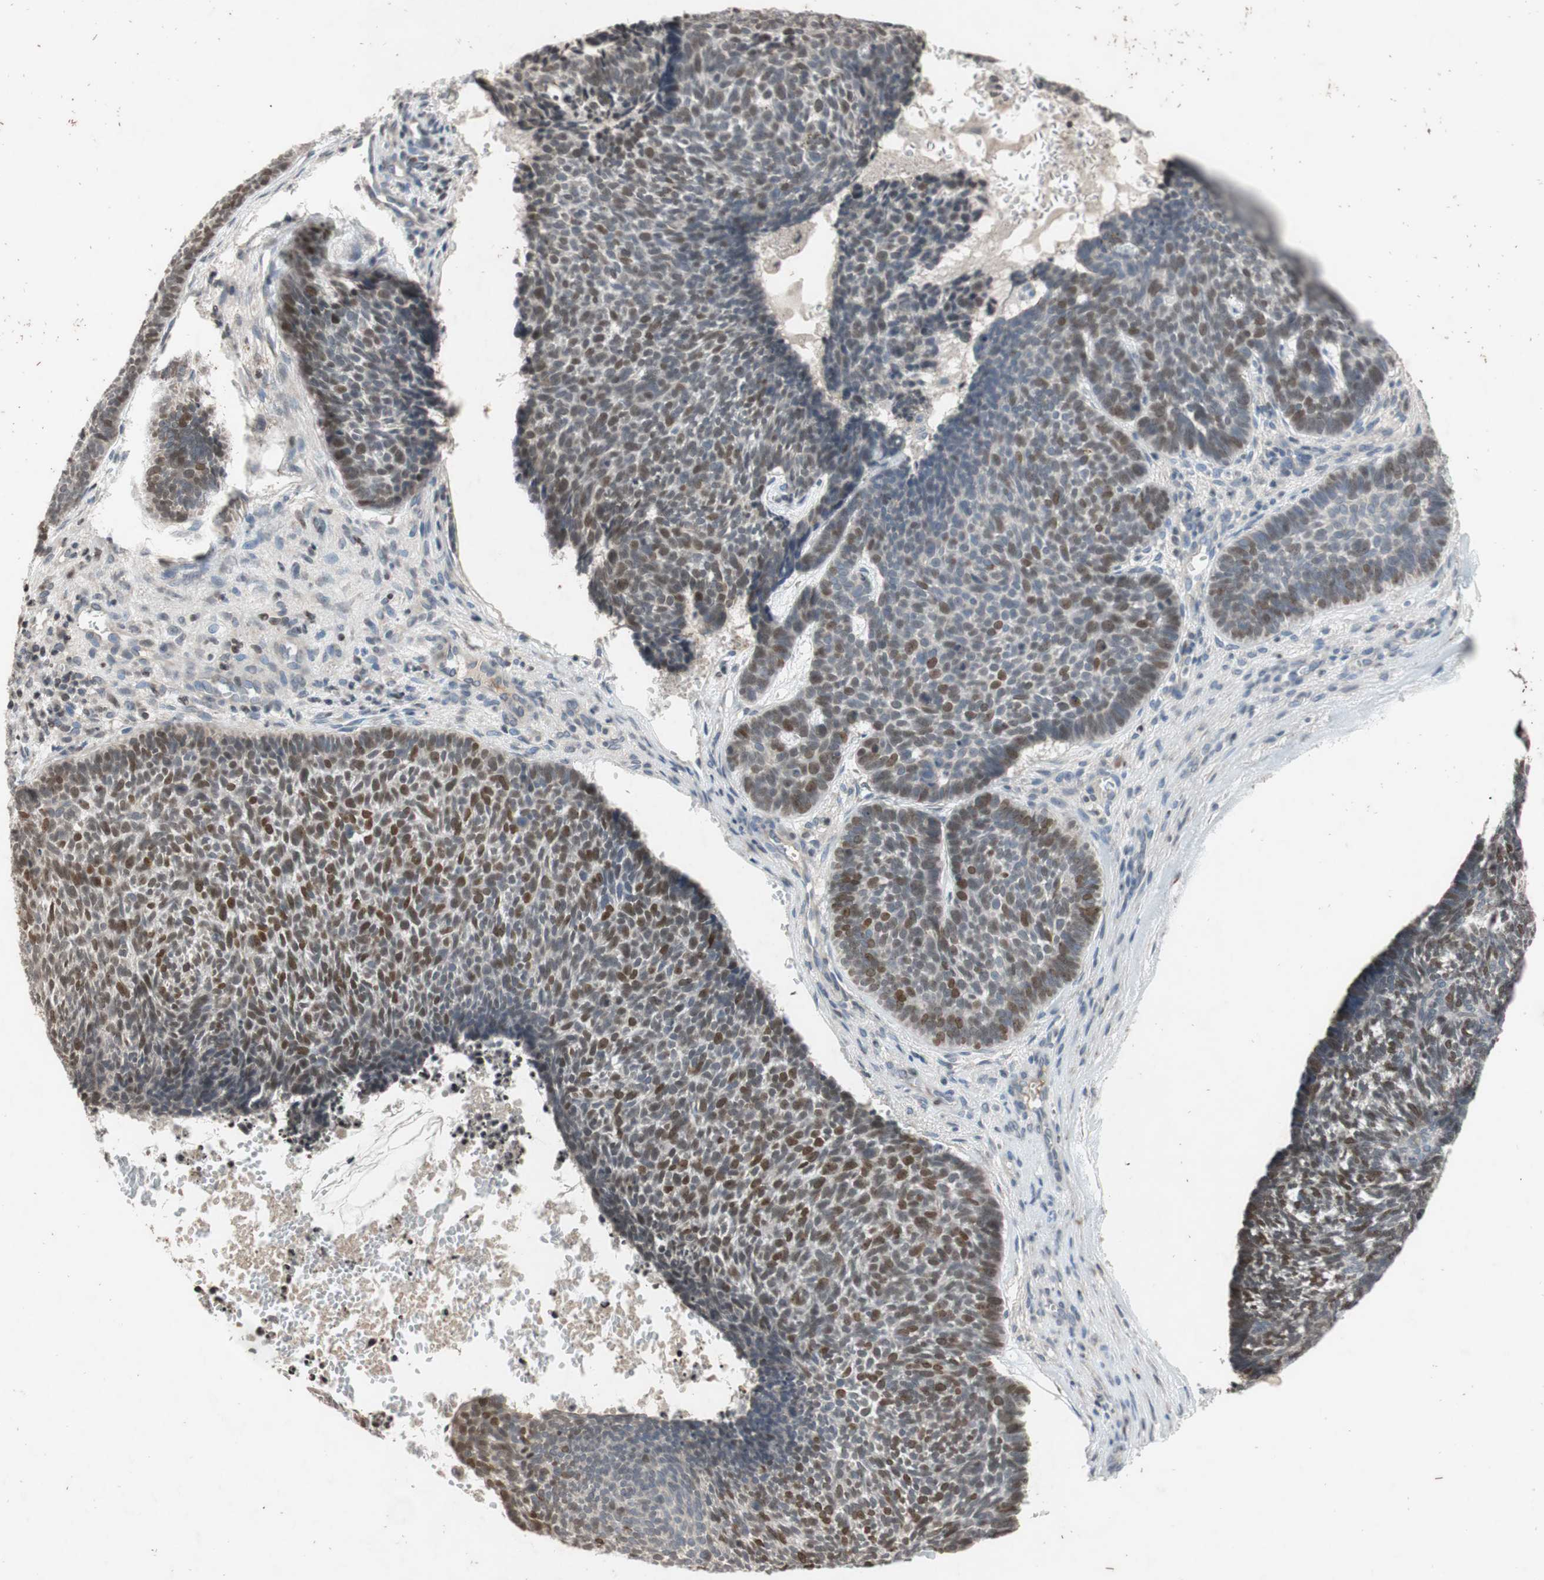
{"staining": {"intensity": "moderate", "quantity": "25%-75%", "location": "nuclear"}, "tissue": "skin cancer", "cell_type": "Tumor cells", "image_type": "cancer", "snomed": [{"axis": "morphology", "description": "Basal cell carcinoma"}, {"axis": "topography", "description": "Skin"}], "caption": "This photomicrograph shows skin basal cell carcinoma stained with IHC to label a protein in brown. The nuclear of tumor cells show moderate positivity for the protein. Nuclei are counter-stained blue.", "gene": "MCM6", "patient": {"sex": "male", "age": 84}}